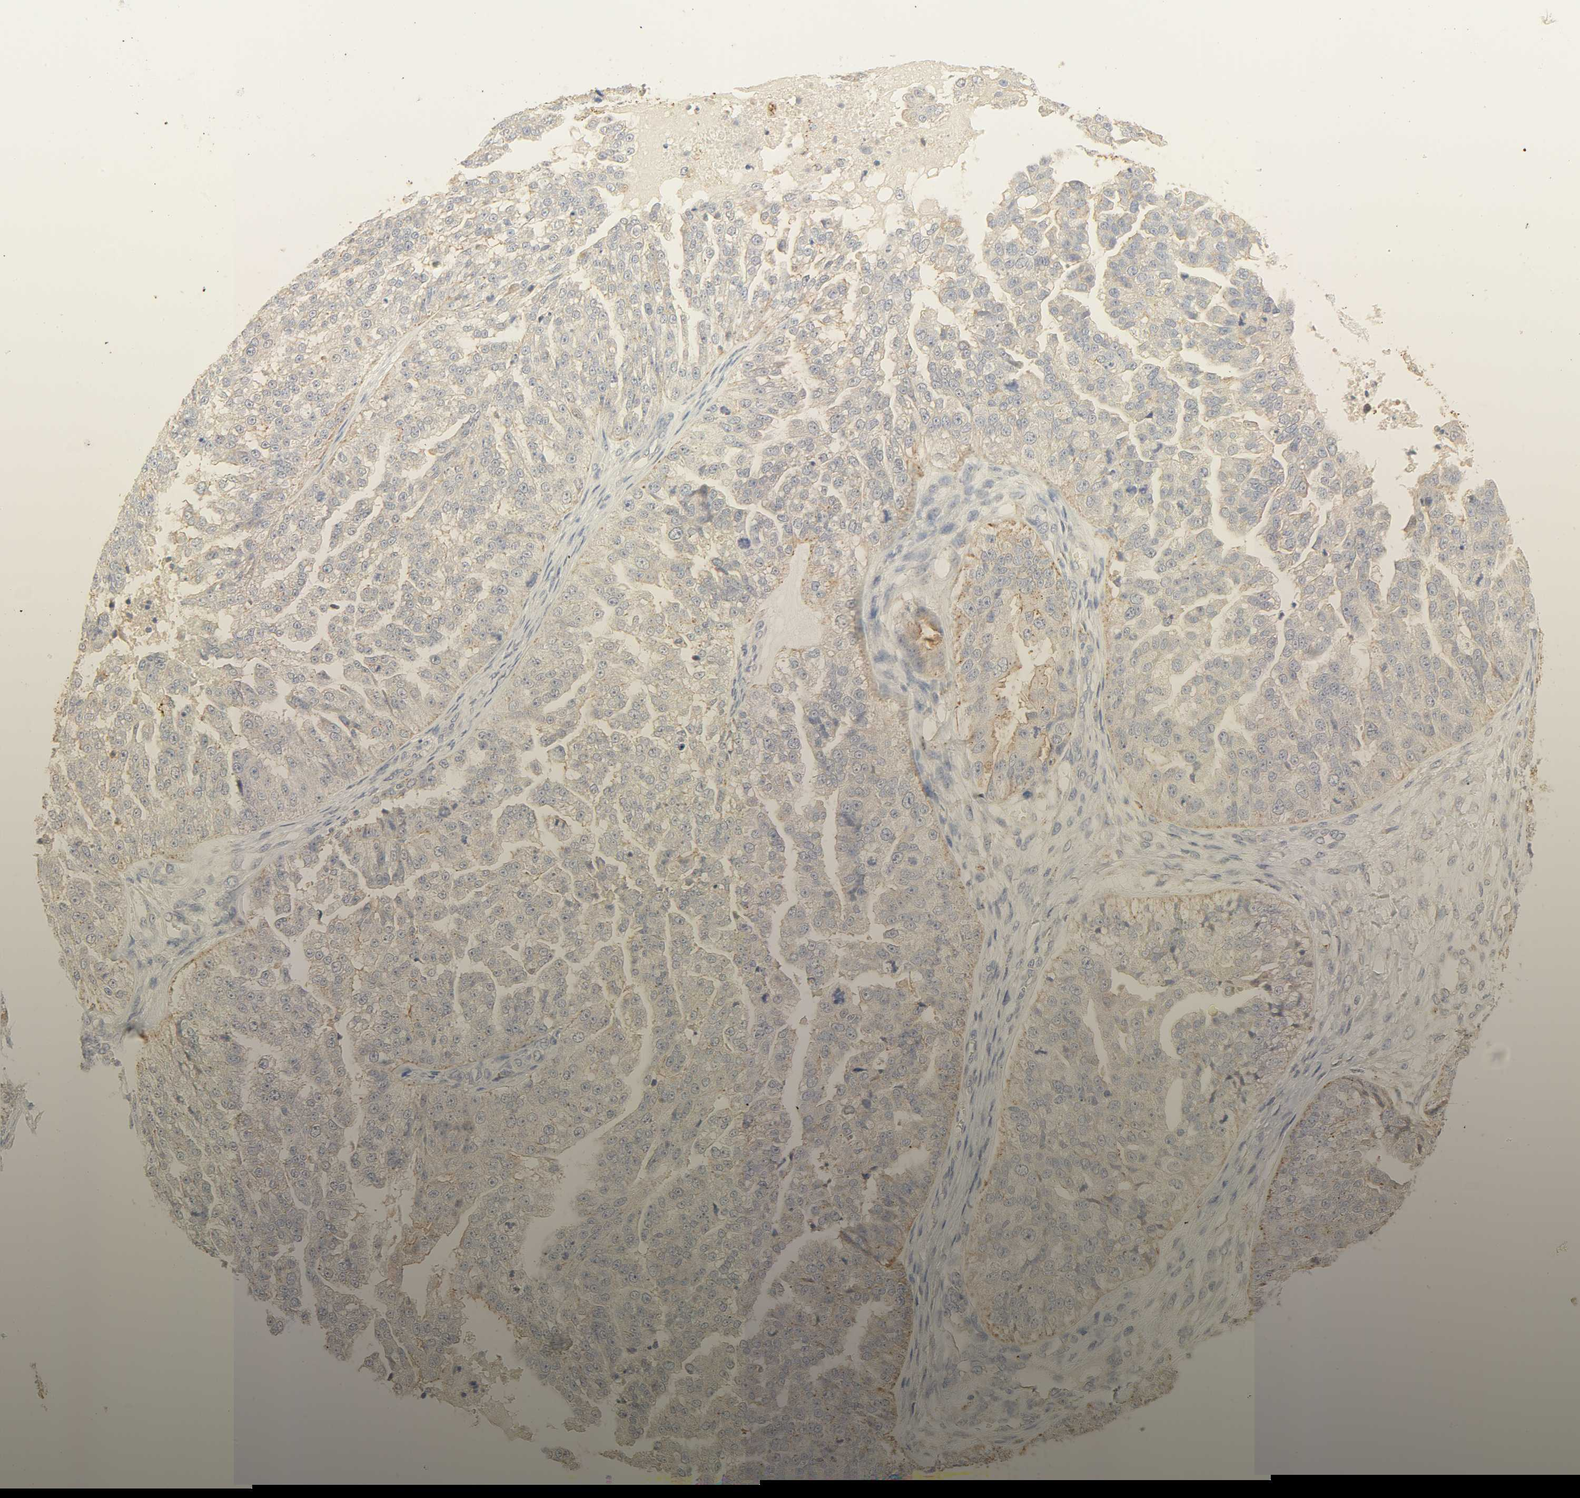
{"staining": {"intensity": "weak", "quantity": "<25%", "location": "cytoplasmic/membranous"}, "tissue": "ovarian cancer", "cell_type": "Tumor cells", "image_type": "cancer", "snomed": [{"axis": "morphology", "description": "Cystadenocarcinoma, serous, NOS"}, {"axis": "topography", "description": "Ovary"}], "caption": "A high-resolution image shows immunohistochemistry staining of ovarian serous cystadenocarcinoma, which shows no significant expression in tumor cells.", "gene": "CAMK2A", "patient": {"sex": "female", "age": 58}}